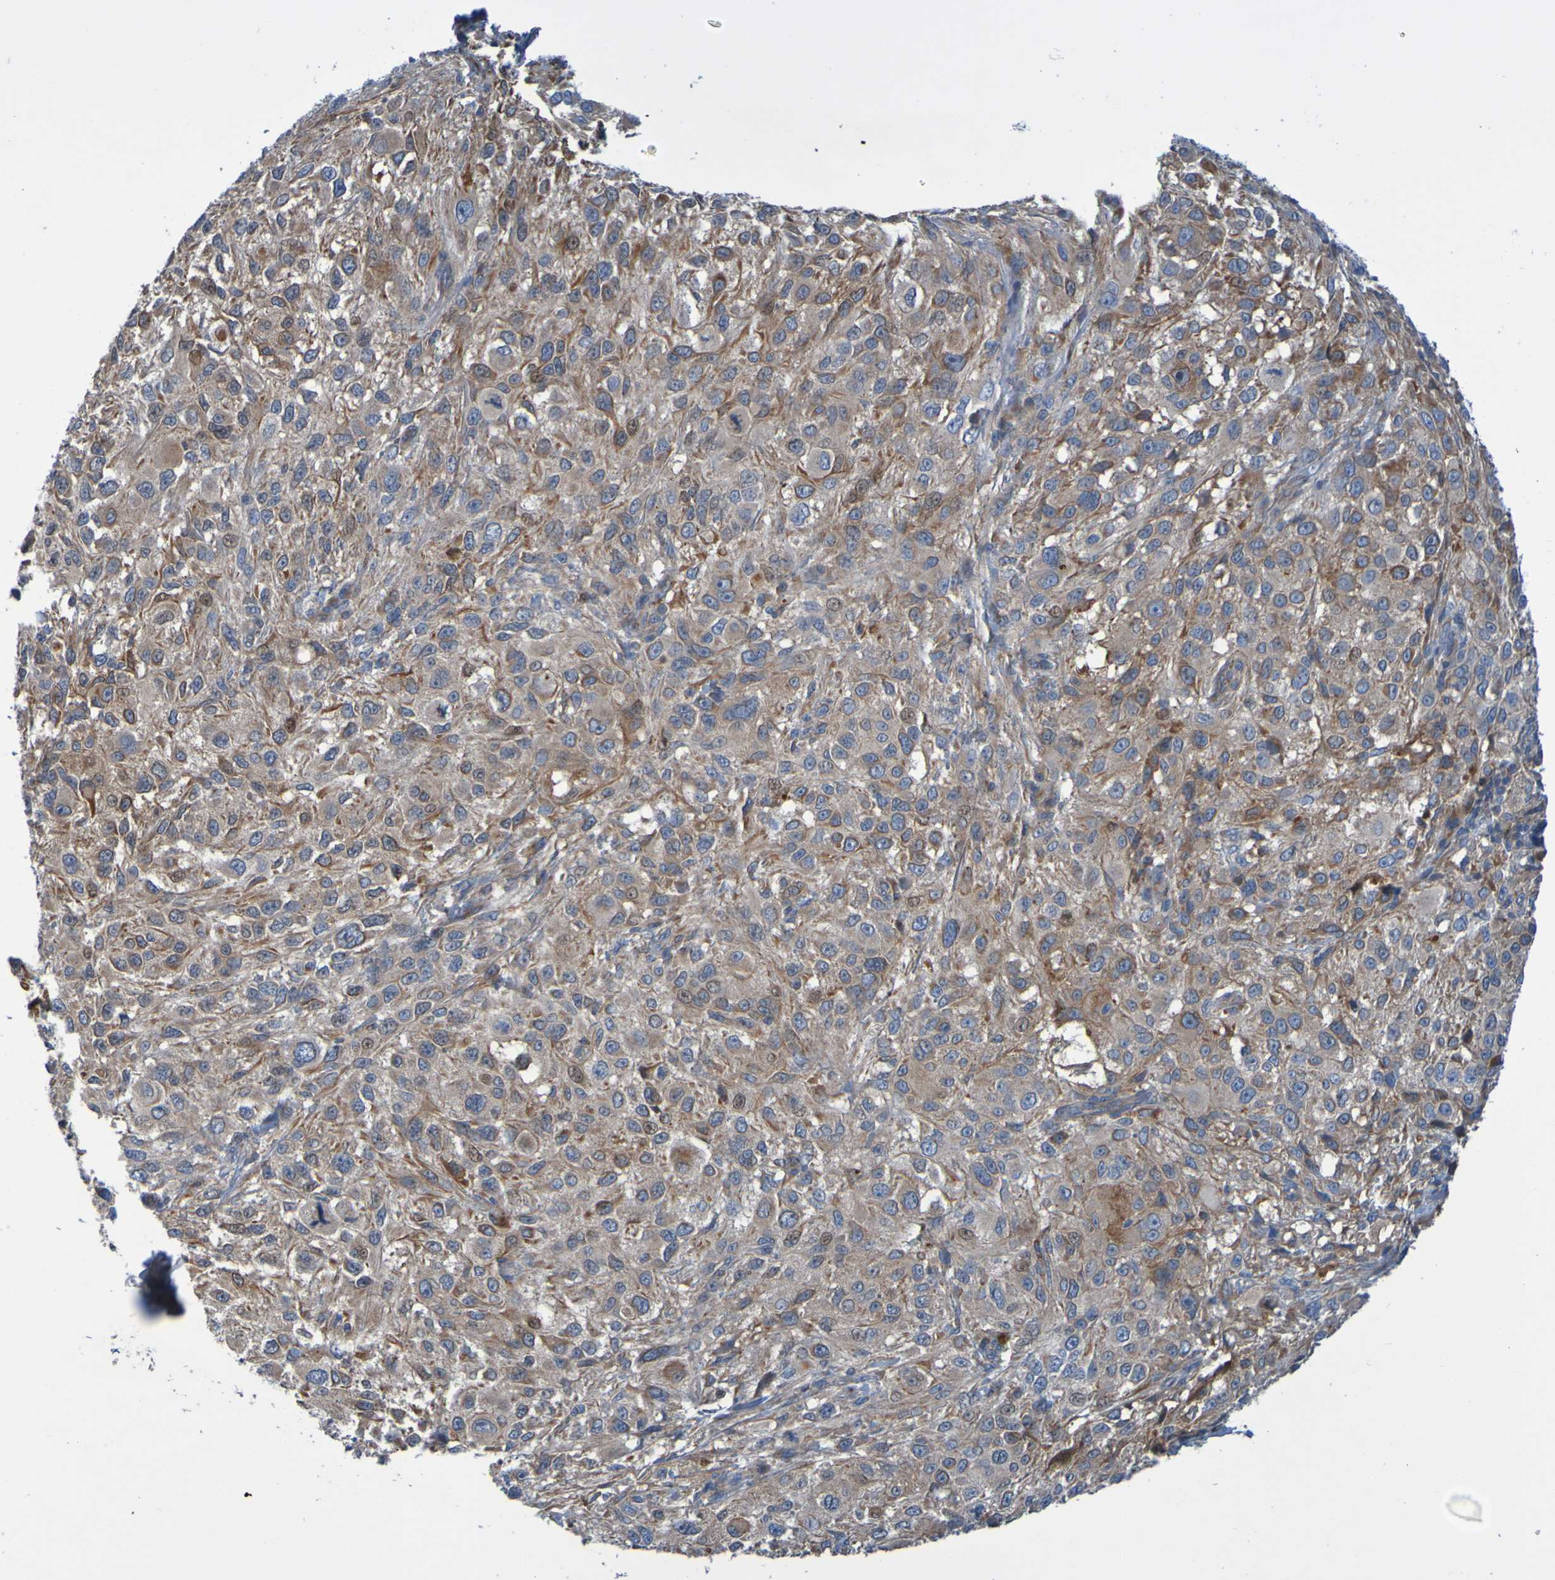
{"staining": {"intensity": "moderate", "quantity": "25%-75%", "location": "cytoplasmic/membranous"}, "tissue": "melanoma", "cell_type": "Tumor cells", "image_type": "cancer", "snomed": [{"axis": "morphology", "description": "Necrosis, NOS"}, {"axis": "morphology", "description": "Malignant melanoma, NOS"}, {"axis": "topography", "description": "Skin"}], "caption": "Malignant melanoma stained with a brown dye demonstrates moderate cytoplasmic/membranous positive staining in approximately 25%-75% of tumor cells.", "gene": "NPRL3", "patient": {"sex": "female", "age": 87}}